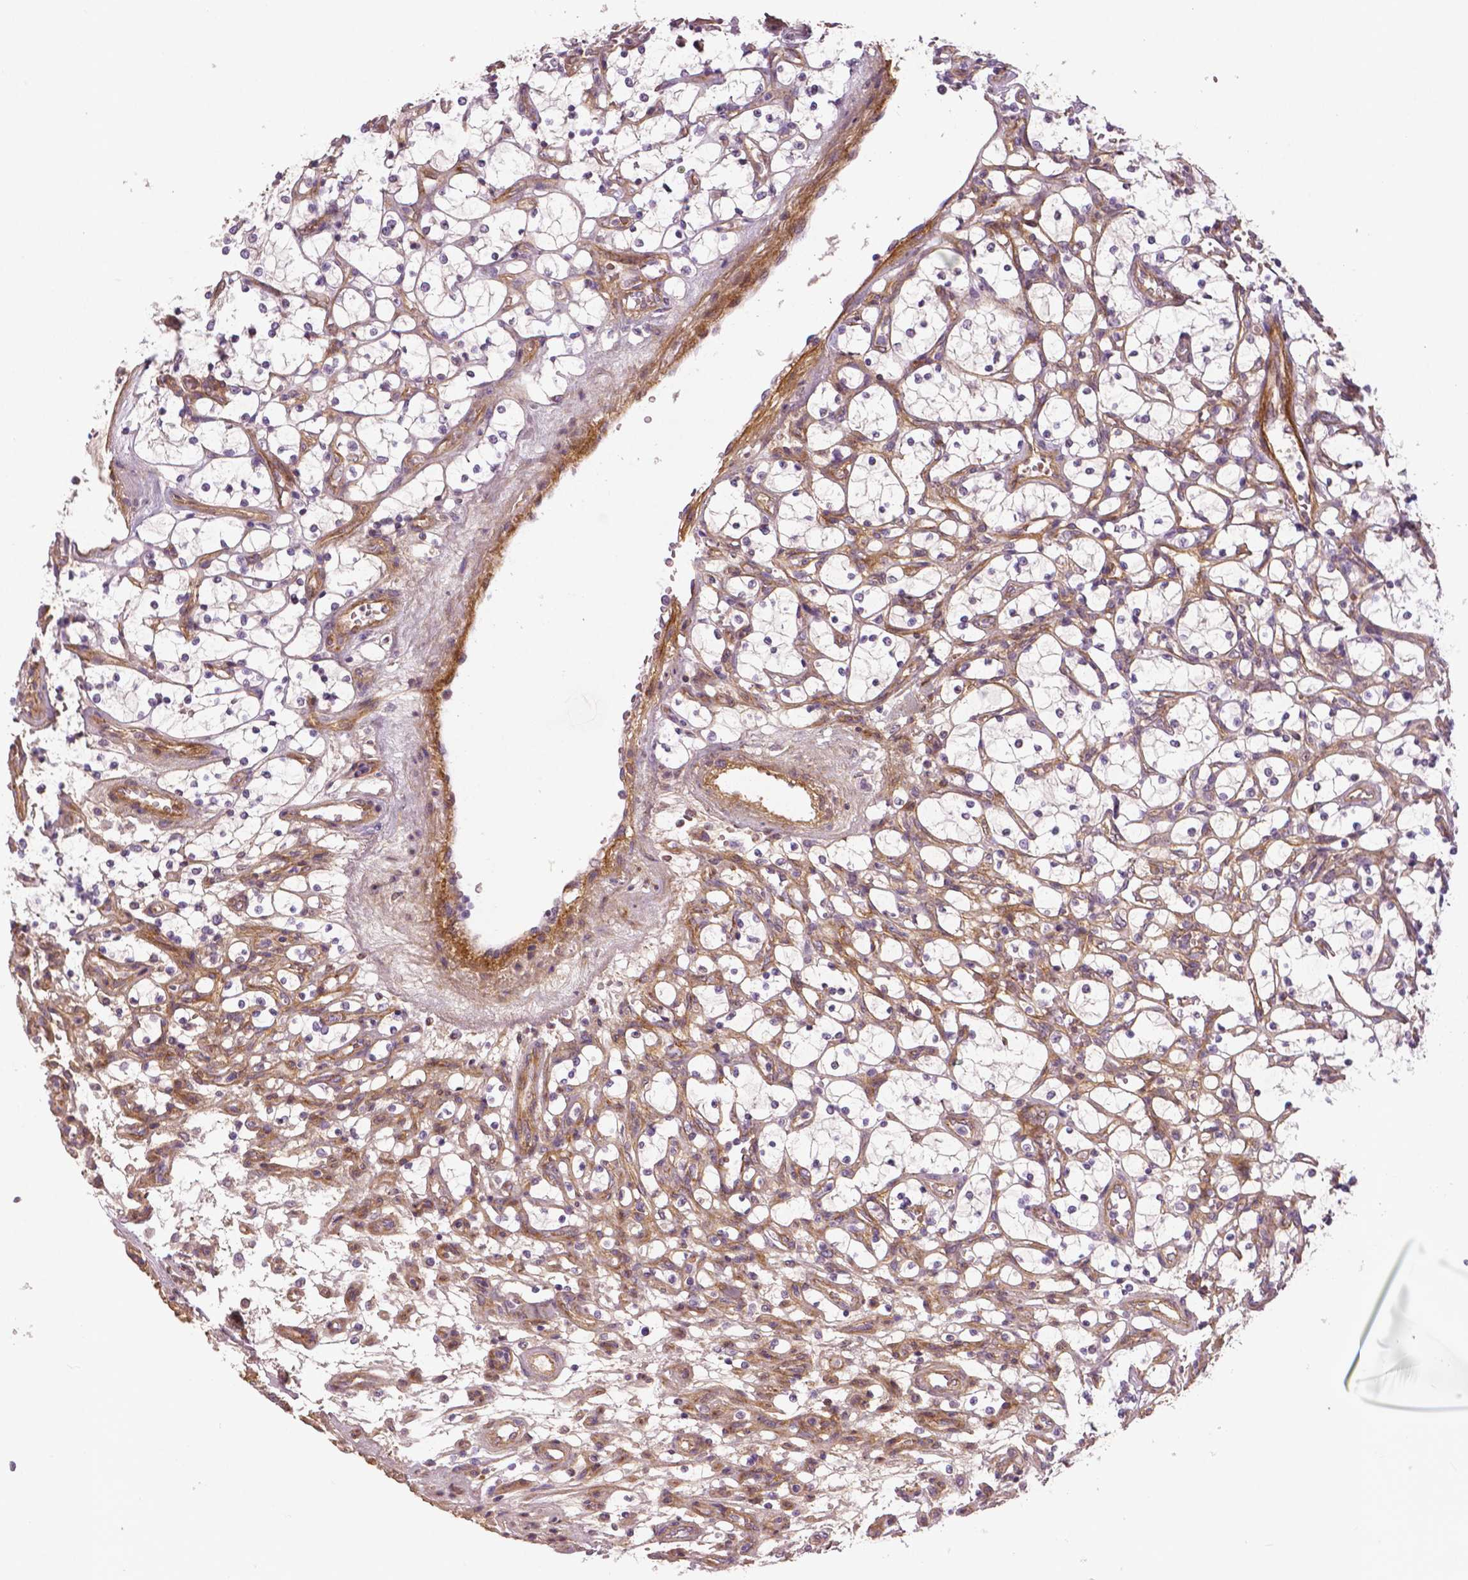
{"staining": {"intensity": "negative", "quantity": "none", "location": "none"}, "tissue": "renal cancer", "cell_type": "Tumor cells", "image_type": "cancer", "snomed": [{"axis": "morphology", "description": "Adenocarcinoma, NOS"}, {"axis": "topography", "description": "Kidney"}], "caption": "IHC photomicrograph of neoplastic tissue: renal cancer stained with DAB (3,3'-diaminobenzidine) demonstrates no significant protein staining in tumor cells. (Immunohistochemistry (ihc), brightfield microscopy, high magnification).", "gene": "FLT1", "patient": {"sex": "female", "age": 69}}